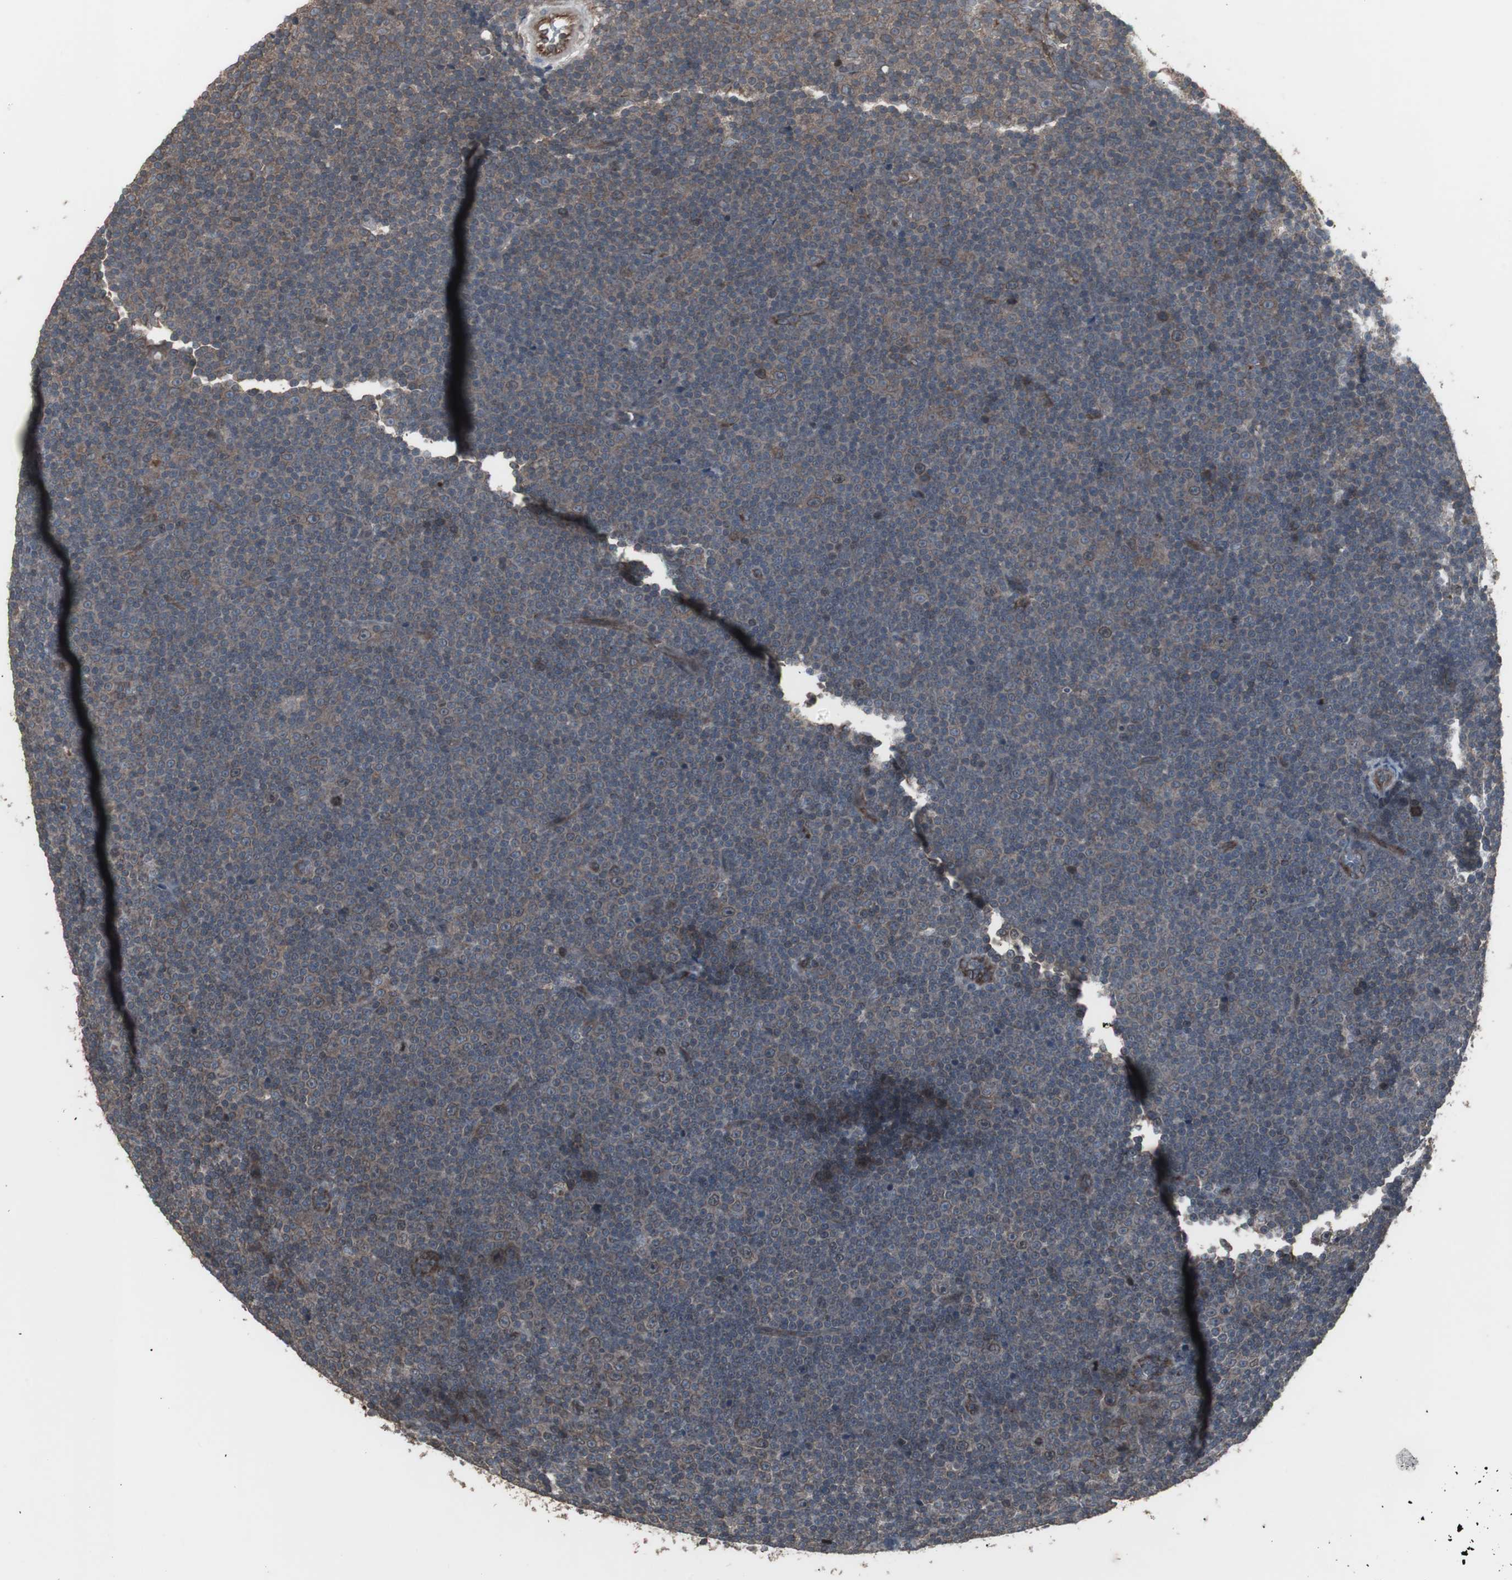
{"staining": {"intensity": "weak", "quantity": "<25%", "location": "cytoplasmic/membranous"}, "tissue": "lymphoma", "cell_type": "Tumor cells", "image_type": "cancer", "snomed": [{"axis": "morphology", "description": "Malignant lymphoma, non-Hodgkin's type, Low grade"}, {"axis": "topography", "description": "Lymph node"}], "caption": "IHC of human malignant lymphoma, non-Hodgkin's type (low-grade) displays no staining in tumor cells.", "gene": "SSTR2", "patient": {"sex": "female", "age": 67}}